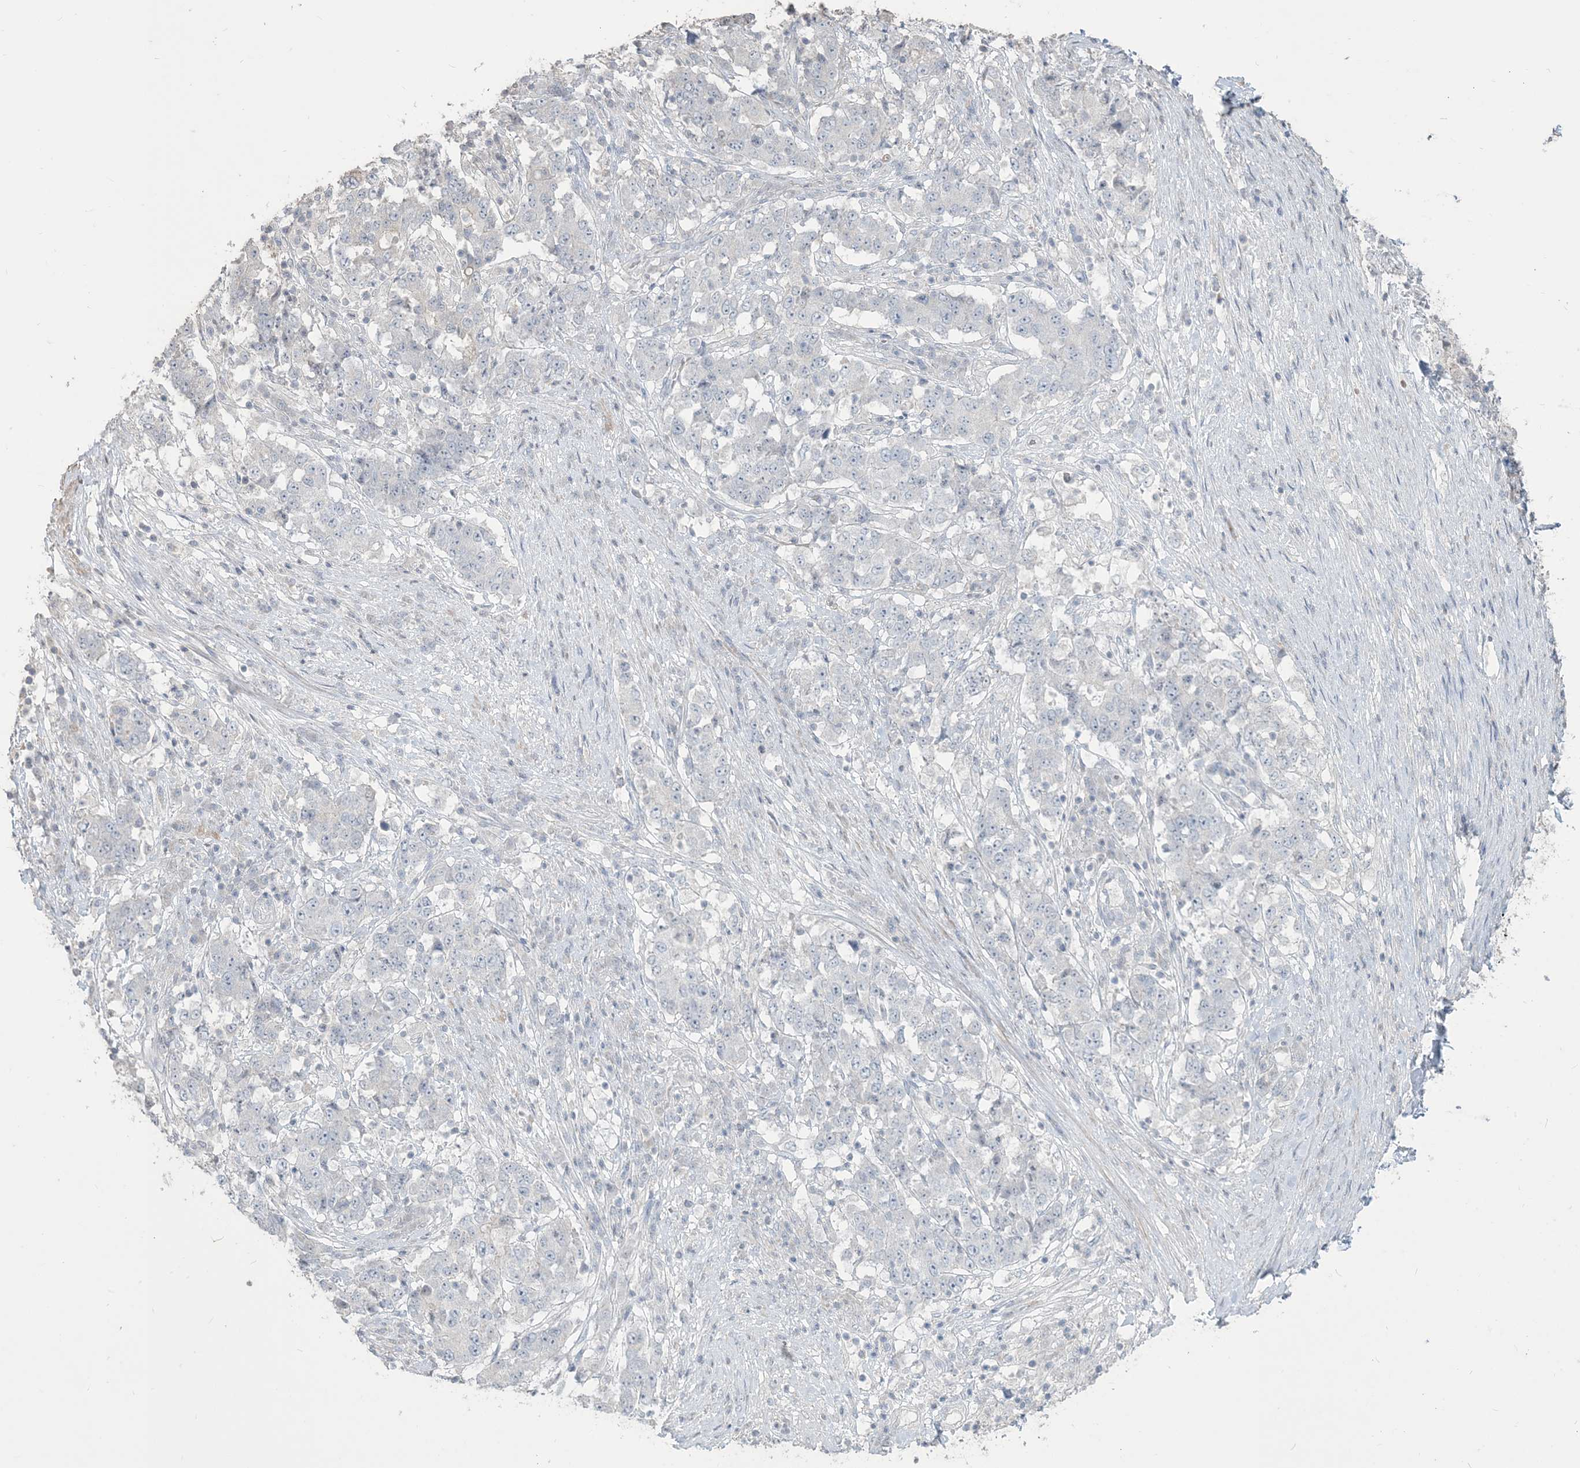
{"staining": {"intensity": "negative", "quantity": "none", "location": "none"}, "tissue": "stomach cancer", "cell_type": "Tumor cells", "image_type": "cancer", "snomed": [{"axis": "morphology", "description": "Adenocarcinoma, NOS"}, {"axis": "topography", "description": "Stomach"}], "caption": "IHC histopathology image of adenocarcinoma (stomach) stained for a protein (brown), which reveals no expression in tumor cells.", "gene": "NPHS2", "patient": {"sex": "male", "age": 59}}